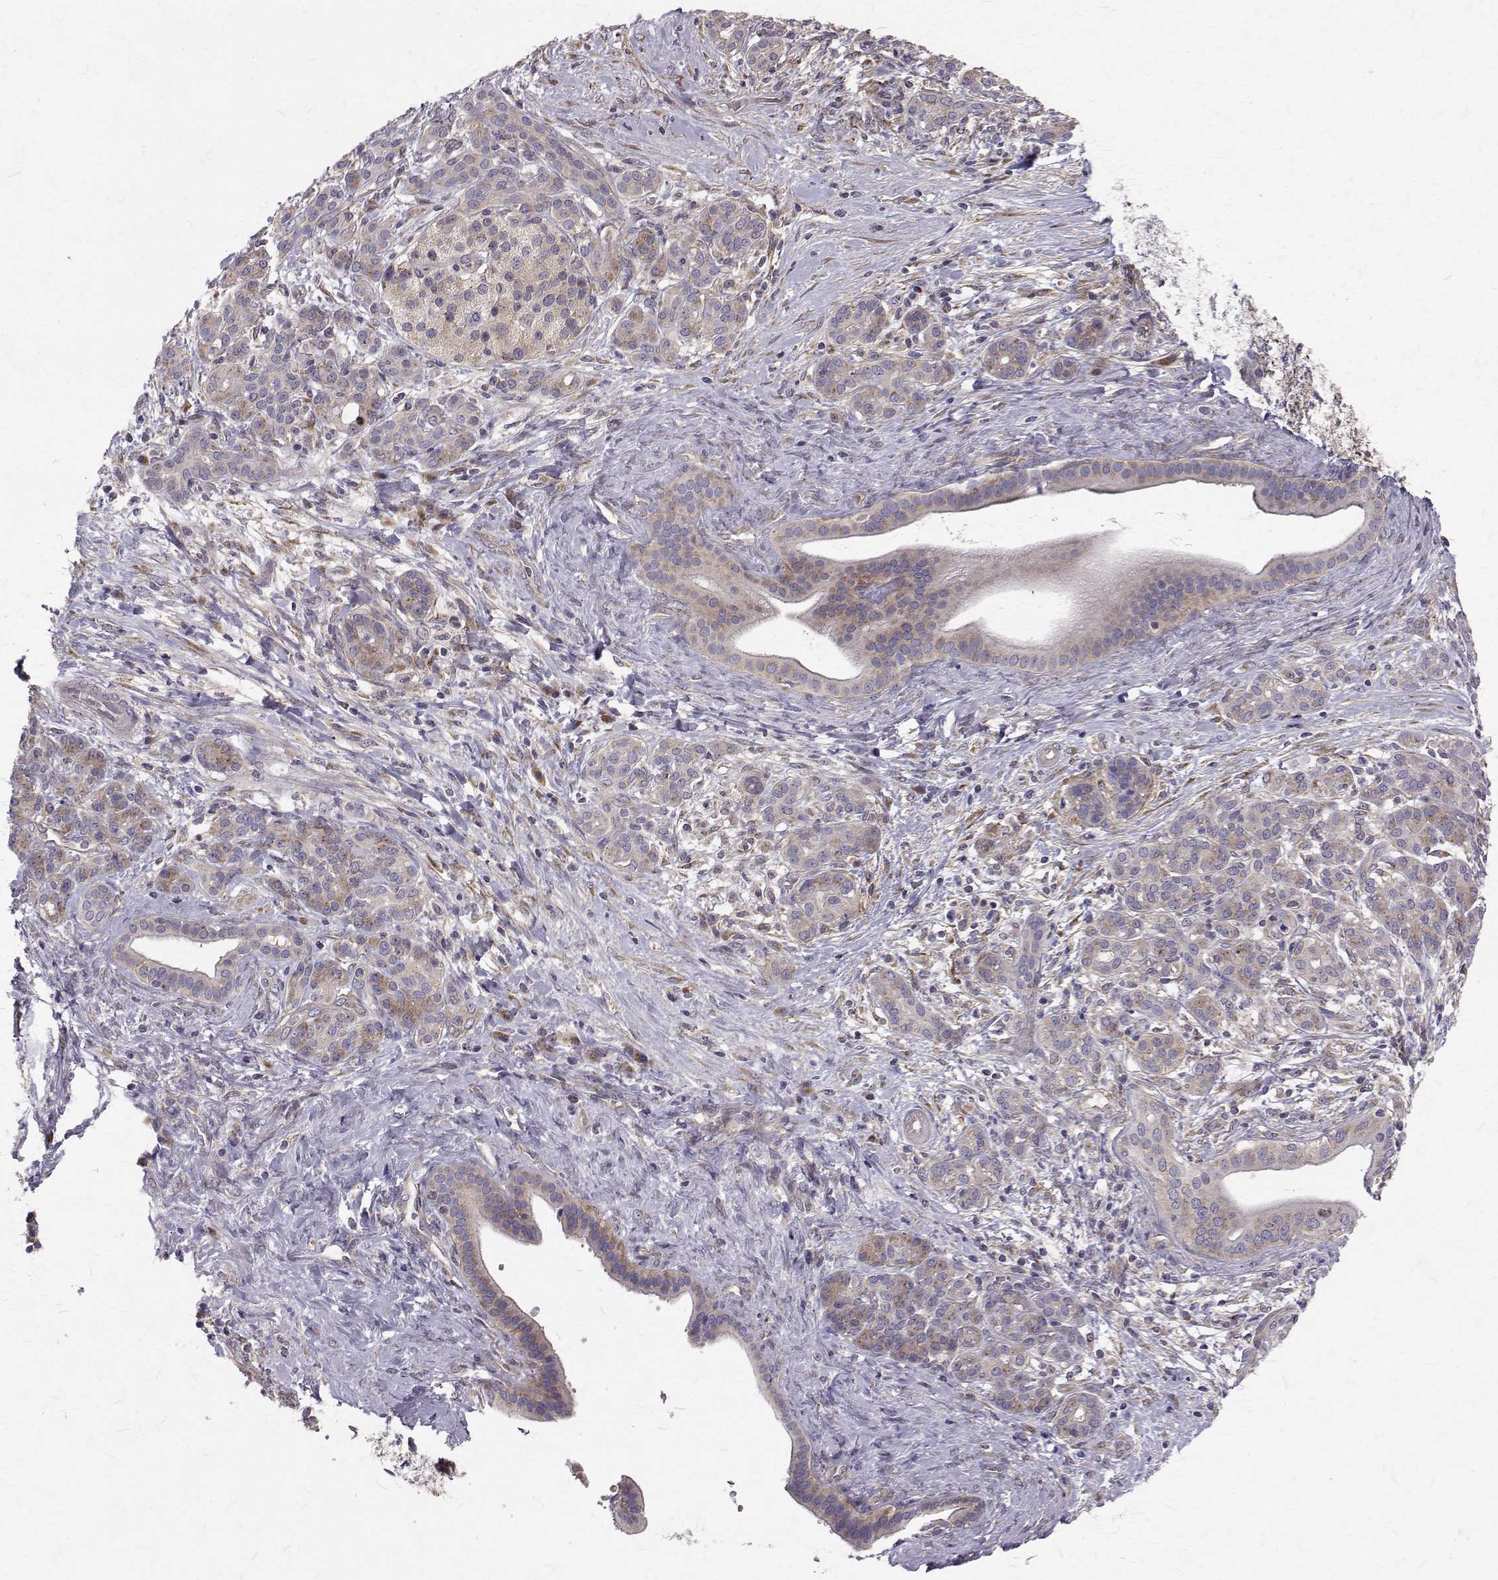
{"staining": {"intensity": "negative", "quantity": "none", "location": "none"}, "tissue": "pancreatic cancer", "cell_type": "Tumor cells", "image_type": "cancer", "snomed": [{"axis": "morphology", "description": "Adenocarcinoma, NOS"}, {"axis": "topography", "description": "Pancreas"}], "caption": "Human pancreatic adenocarcinoma stained for a protein using immunohistochemistry shows no staining in tumor cells.", "gene": "ARFGAP1", "patient": {"sex": "male", "age": 44}}